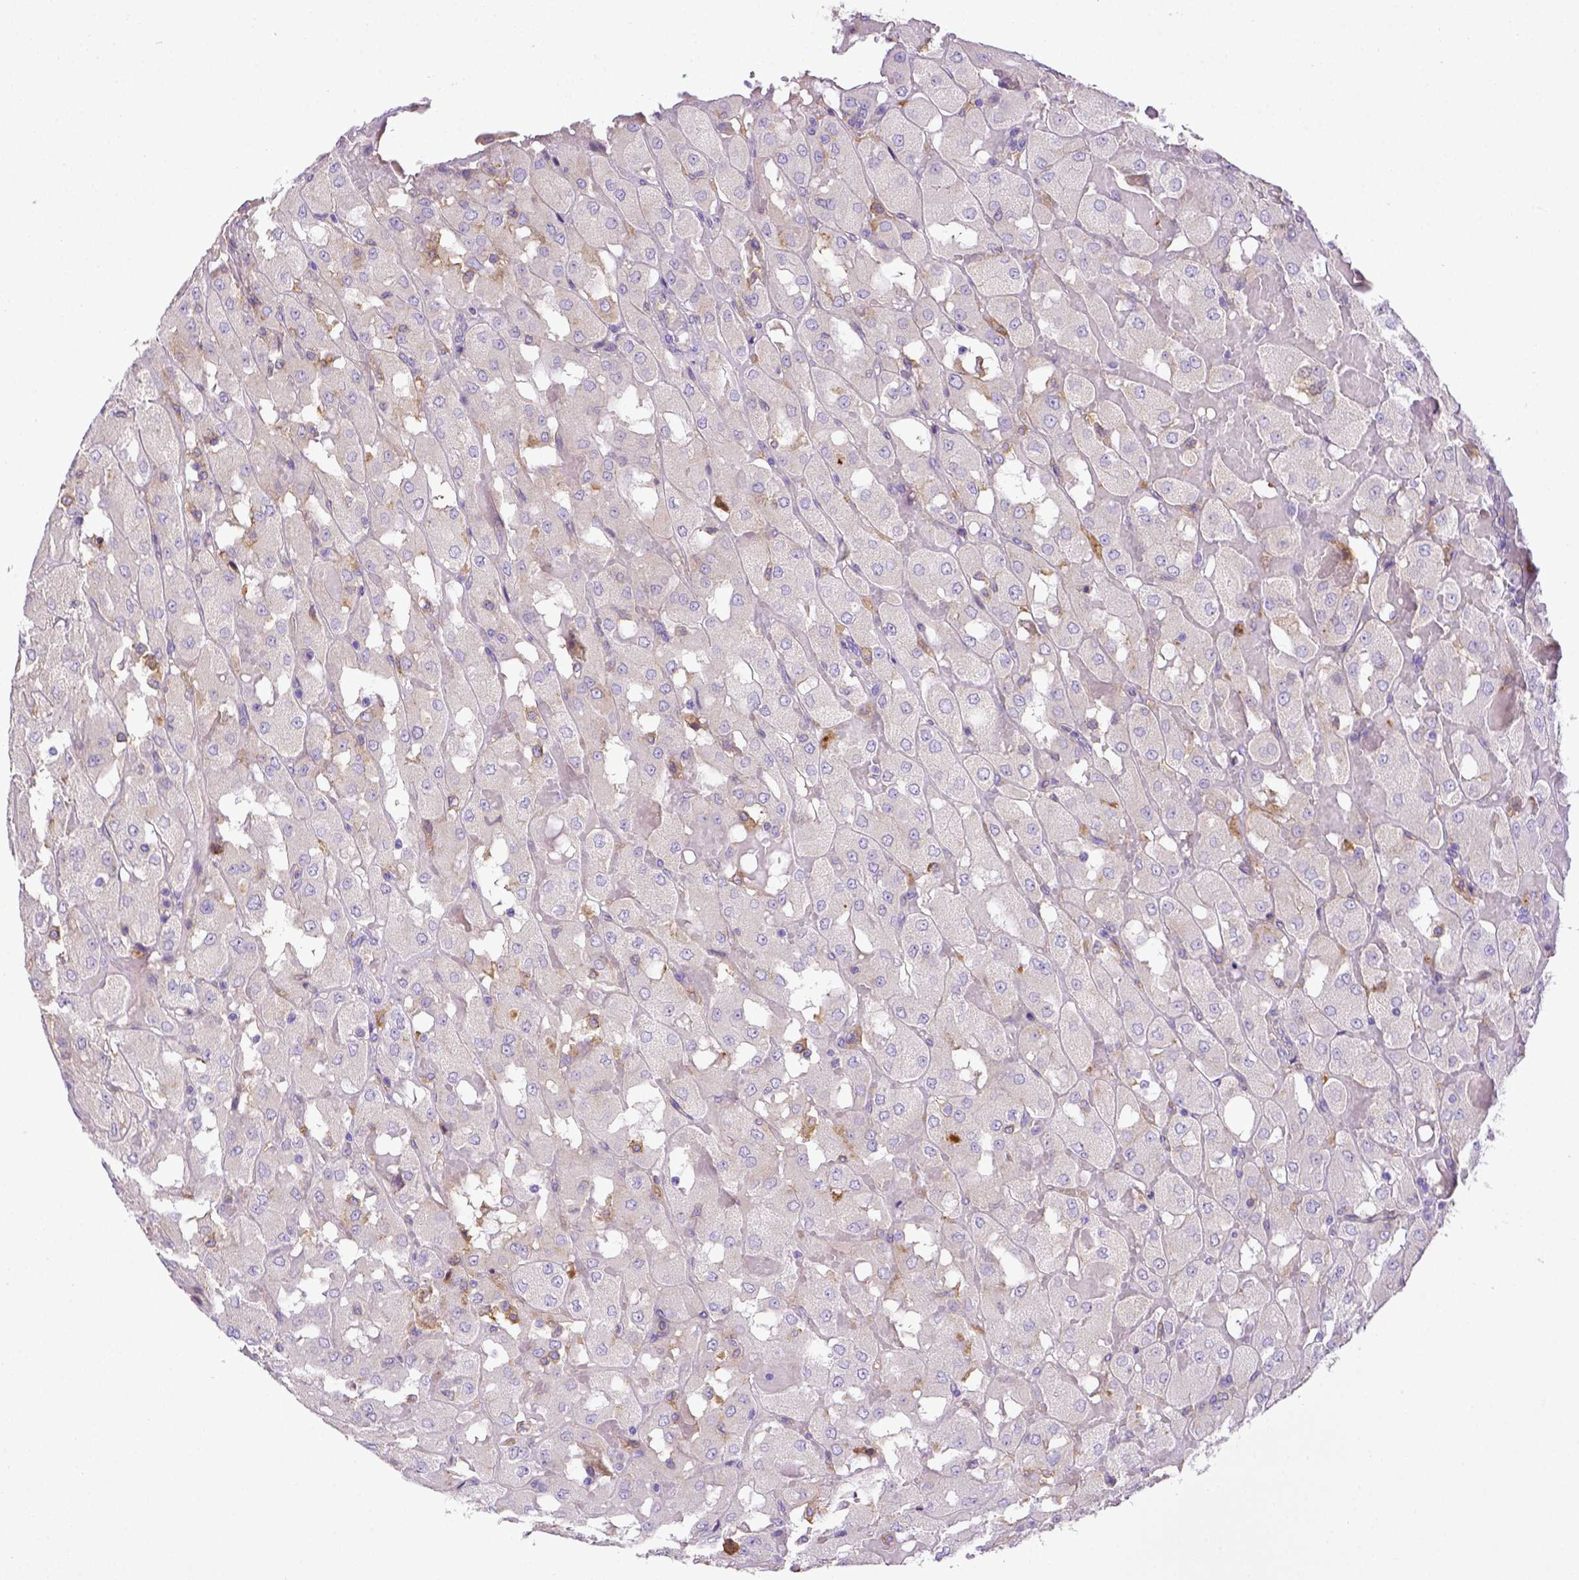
{"staining": {"intensity": "negative", "quantity": "none", "location": "none"}, "tissue": "renal cancer", "cell_type": "Tumor cells", "image_type": "cancer", "snomed": [{"axis": "morphology", "description": "Adenocarcinoma, NOS"}, {"axis": "topography", "description": "Kidney"}], "caption": "High magnification brightfield microscopy of adenocarcinoma (renal) stained with DAB (3,3'-diaminobenzidine) (brown) and counterstained with hematoxylin (blue): tumor cells show no significant expression.", "gene": "CD40", "patient": {"sex": "male", "age": 72}}